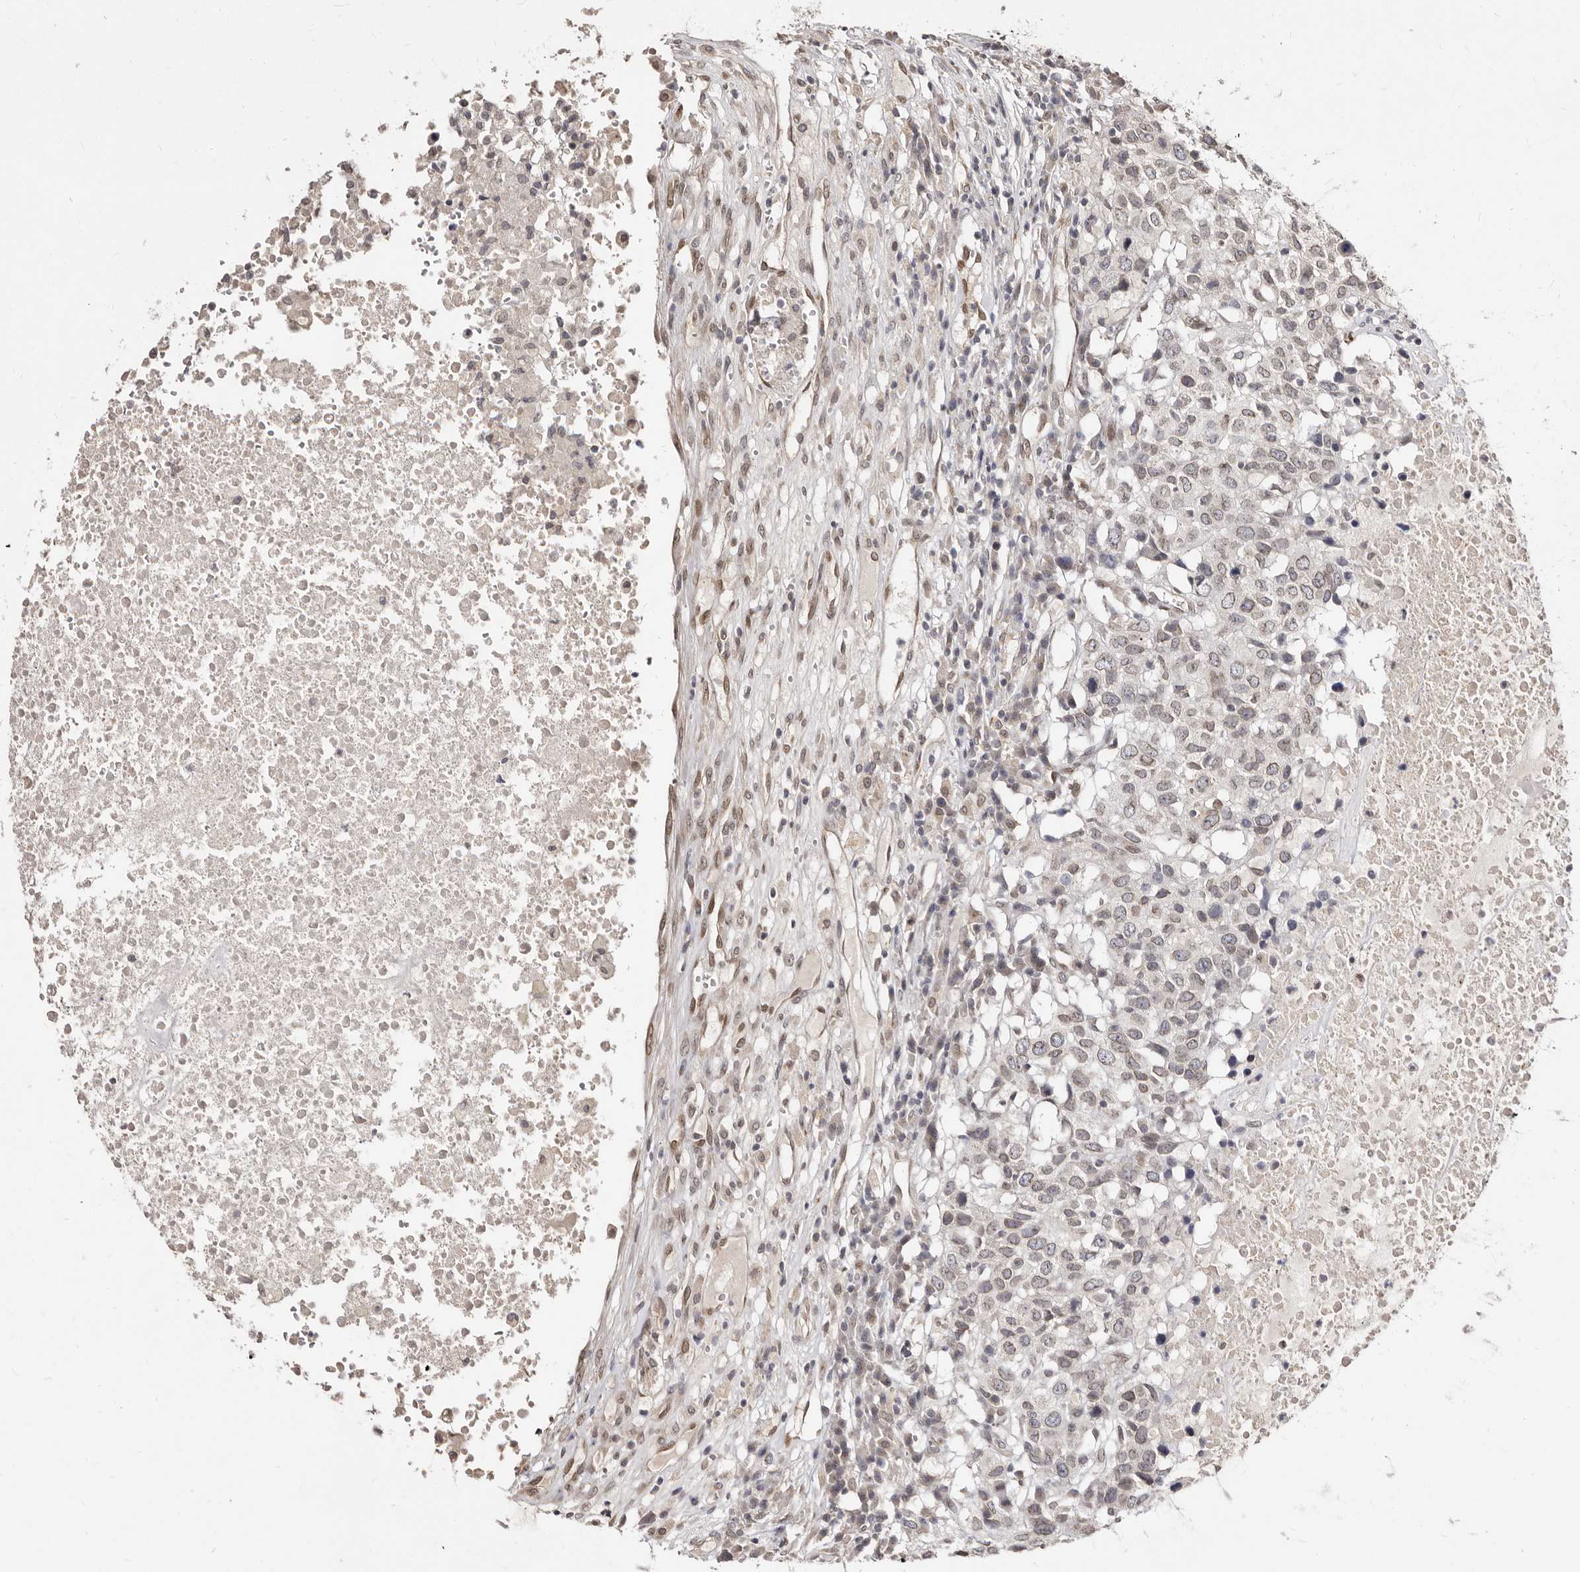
{"staining": {"intensity": "weak", "quantity": "25%-75%", "location": "cytoplasmic/membranous,nuclear"}, "tissue": "head and neck cancer", "cell_type": "Tumor cells", "image_type": "cancer", "snomed": [{"axis": "morphology", "description": "Squamous cell carcinoma, NOS"}, {"axis": "topography", "description": "Head-Neck"}], "caption": "Immunohistochemistry micrograph of neoplastic tissue: human head and neck cancer stained using immunohistochemistry demonstrates low levels of weak protein expression localized specifically in the cytoplasmic/membranous and nuclear of tumor cells, appearing as a cytoplasmic/membranous and nuclear brown color.", "gene": "LCORL", "patient": {"sex": "male", "age": 66}}